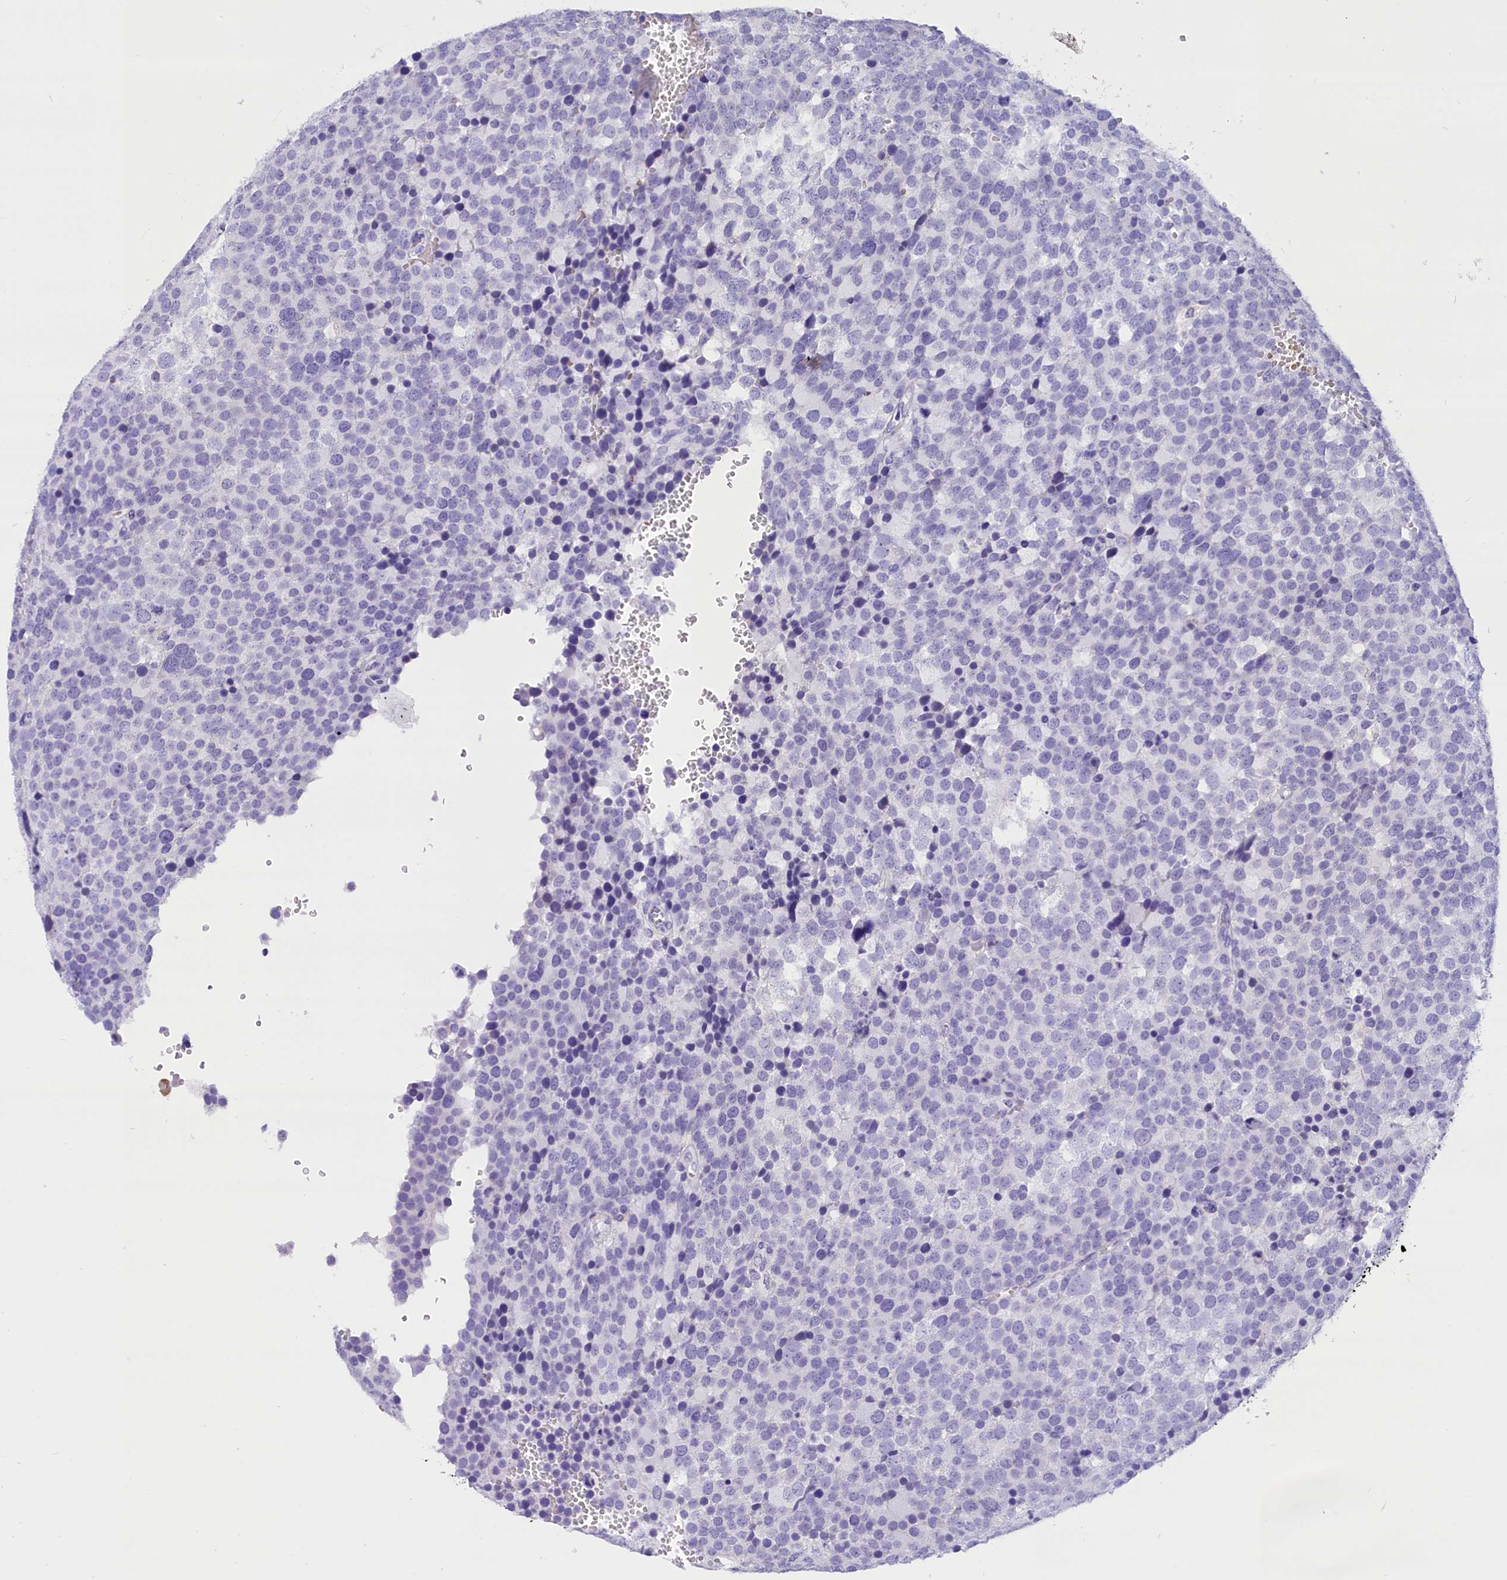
{"staining": {"intensity": "negative", "quantity": "none", "location": "none"}, "tissue": "testis cancer", "cell_type": "Tumor cells", "image_type": "cancer", "snomed": [{"axis": "morphology", "description": "Seminoma, NOS"}, {"axis": "topography", "description": "Testis"}], "caption": "The photomicrograph shows no significant expression in tumor cells of testis seminoma.", "gene": "ABAT", "patient": {"sex": "male", "age": 71}}